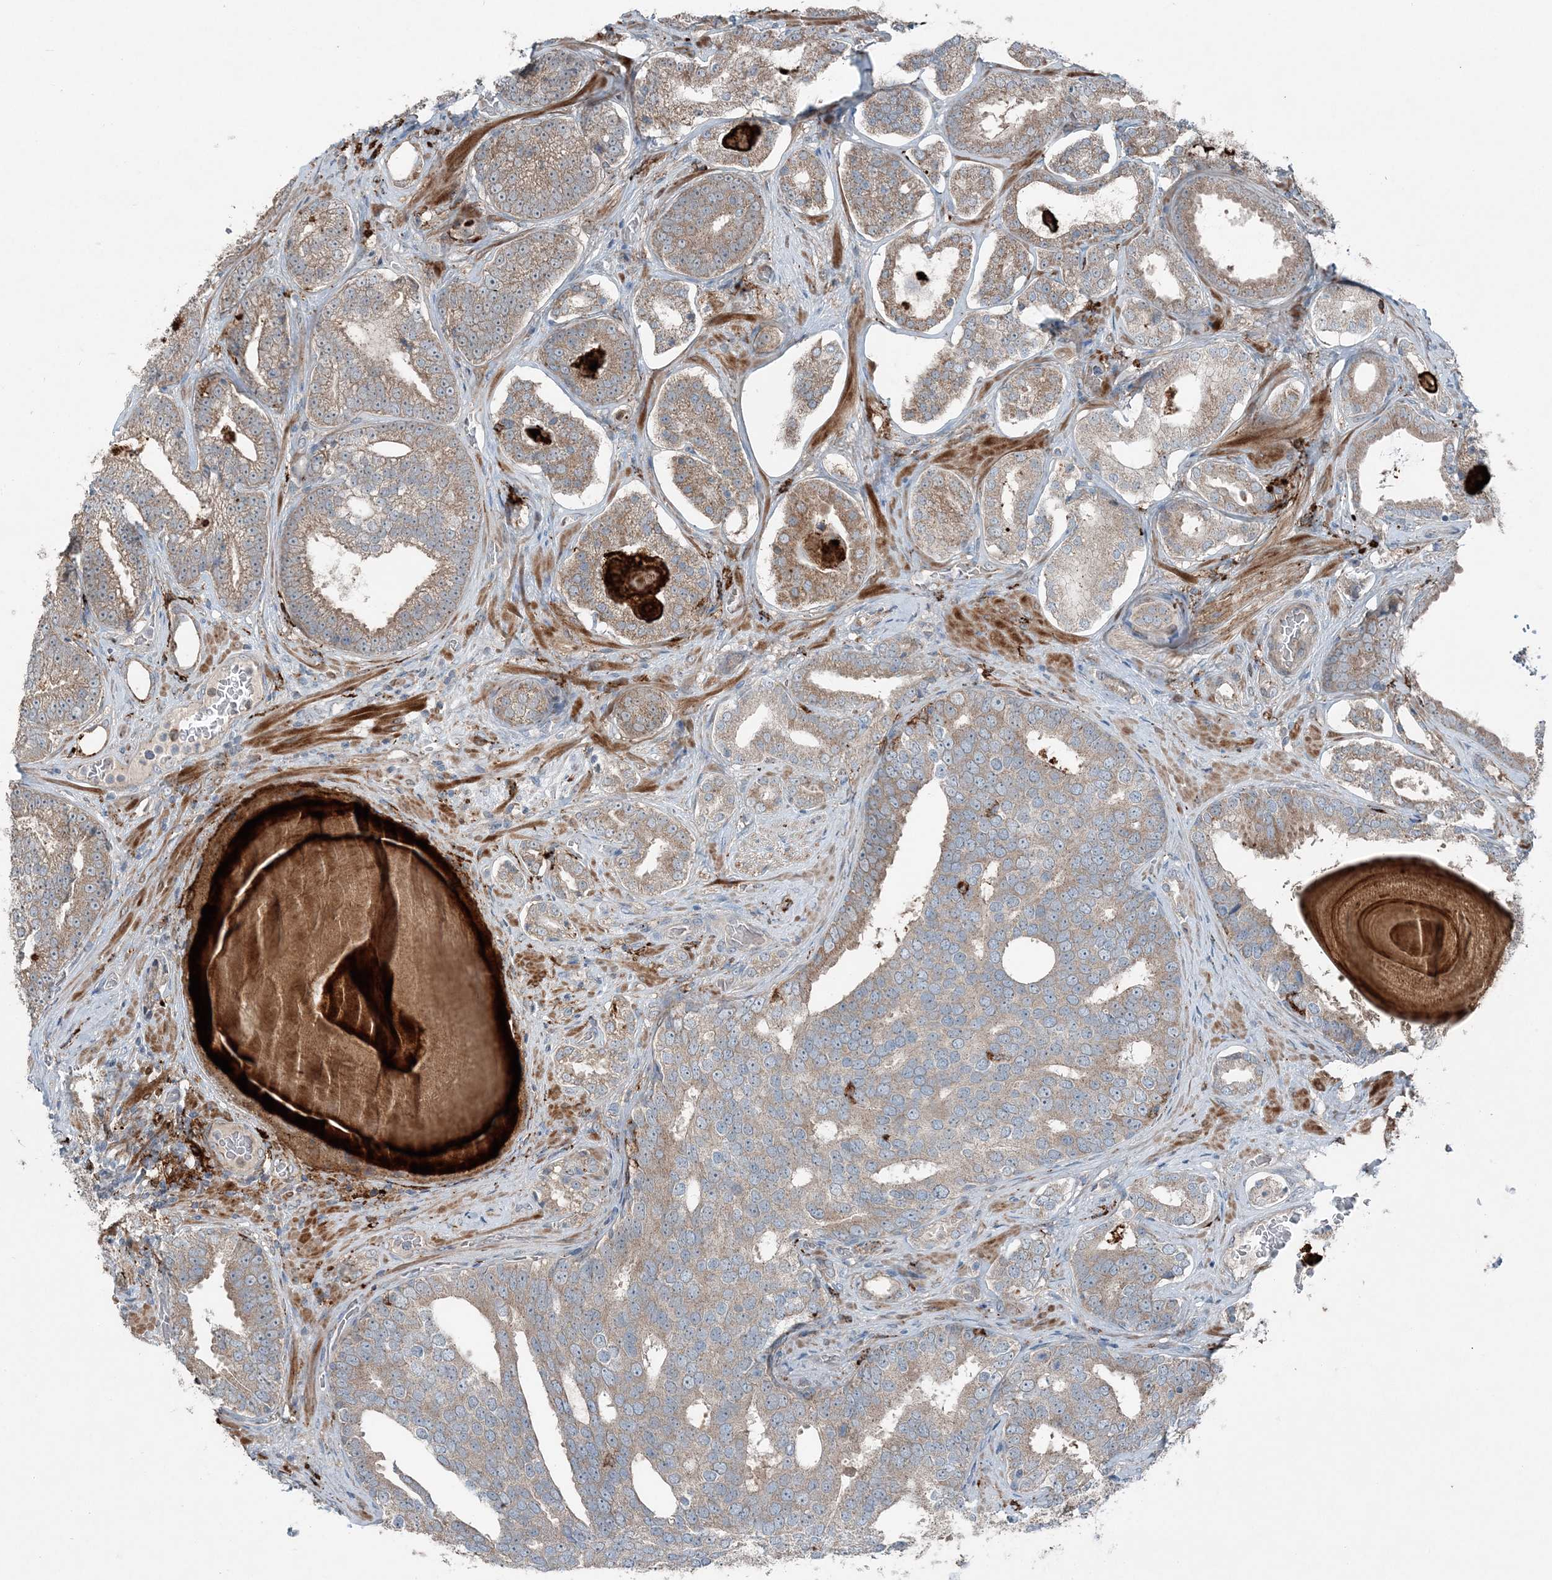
{"staining": {"intensity": "moderate", "quantity": ">75%", "location": "cytoplasmic/membranous"}, "tissue": "prostate cancer", "cell_type": "Tumor cells", "image_type": "cancer", "snomed": [{"axis": "morphology", "description": "Adenocarcinoma, High grade"}, {"axis": "topography", "description": "Prostate"}], "caption": "Prostate cancer (high-grade adenocarcinoma) stained with immunohistochemistry displays moderate cytoplasmic/membranous staining in about >75% of tumor cells. (DAB IHC with brightfield microscopy, high magnification).", "gene": "KY", "patient": {"sex": "male", "age": 60}}